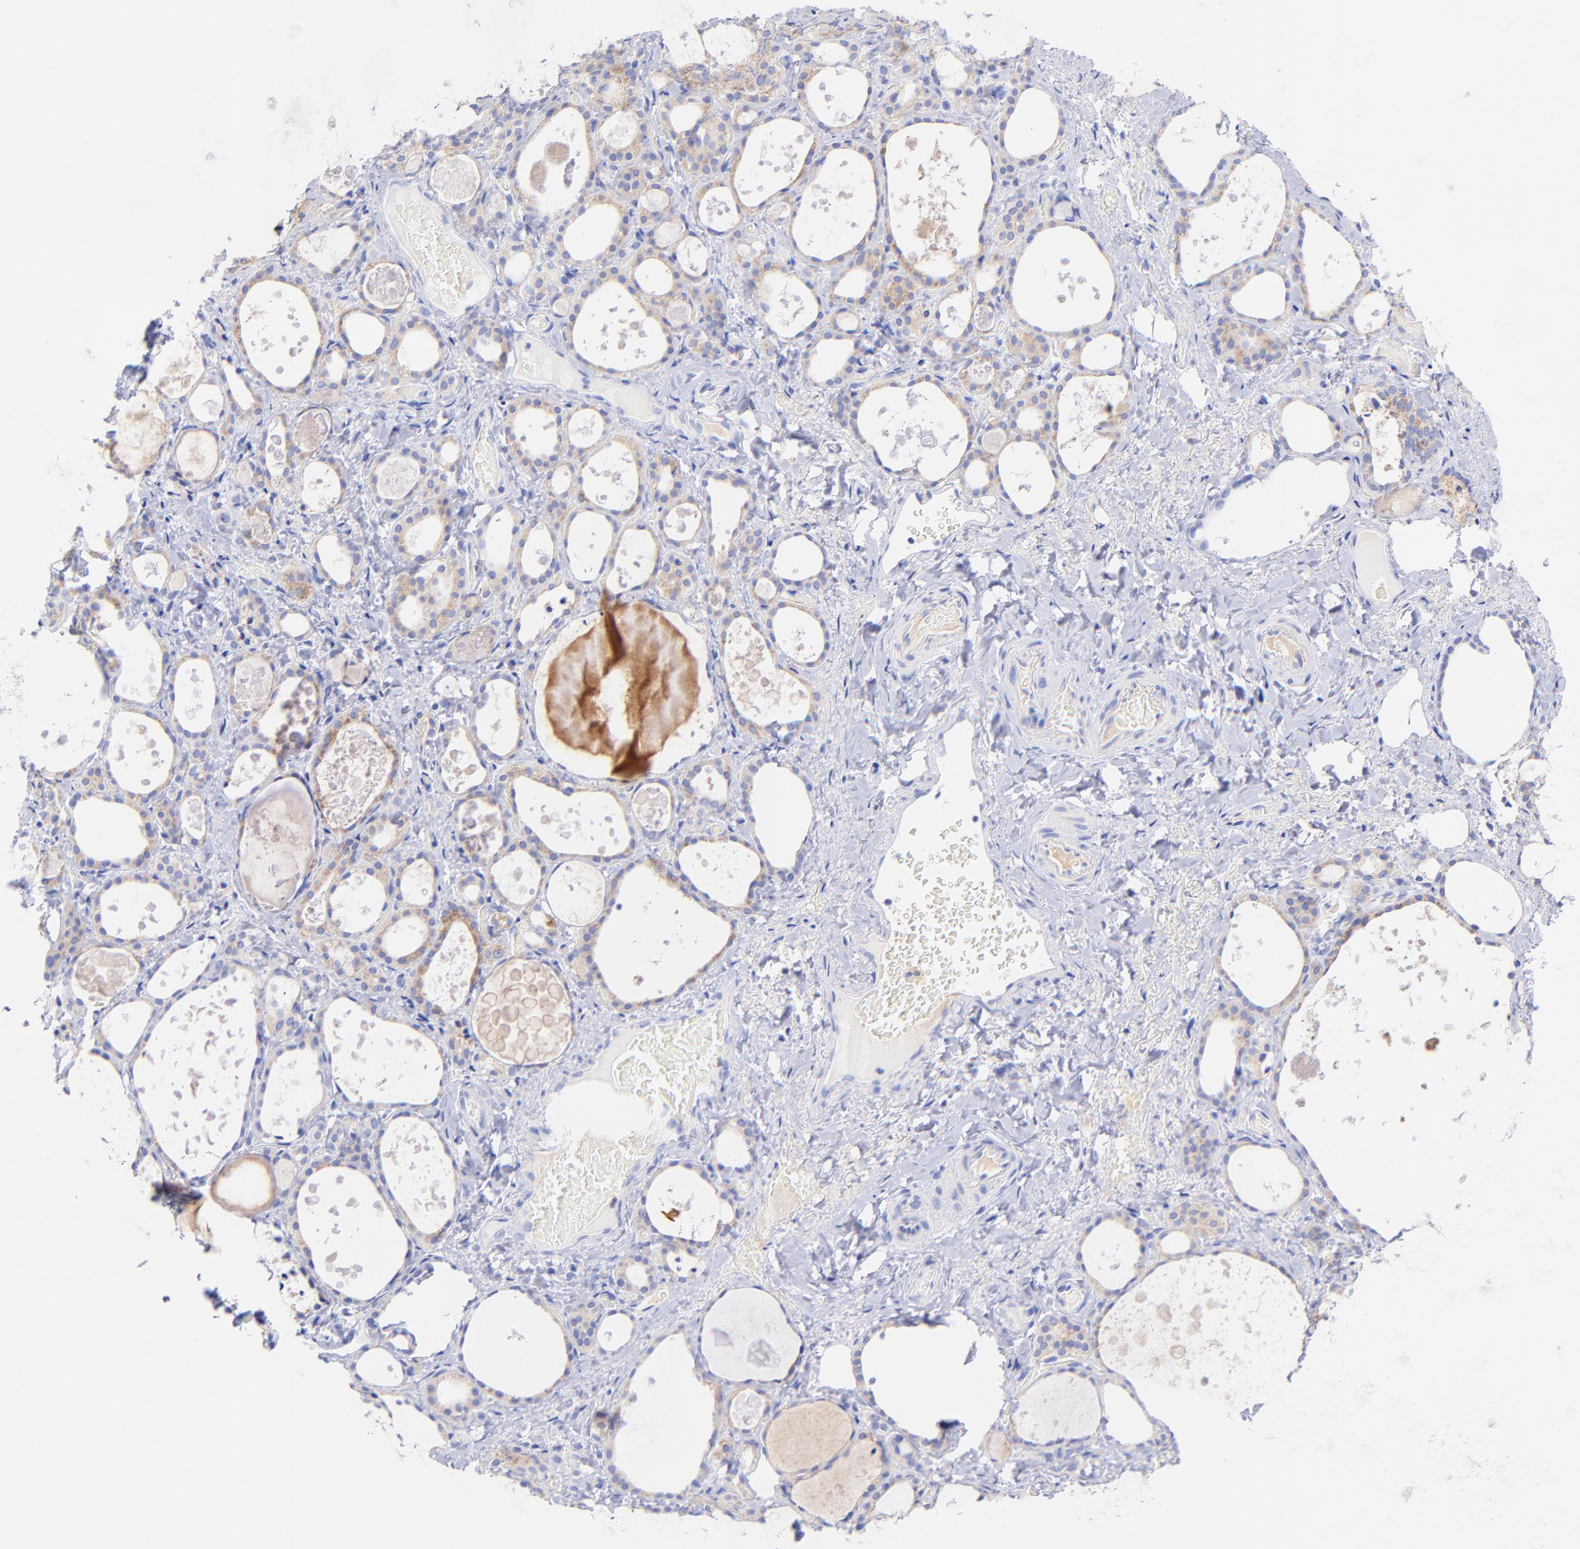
{"staining": {"intensity": "weak", "quantity": "25%-75%", "location": "cytoplasmic/membranous"}, "tissue": "thyroid gland", "cell_type": "Glandular cells", "image_type": "normal", "snomed": [{"axis": "morphology", "description": "Normal tissue, NOS"}, {"axis": "topography", "description": "Thyroid gland"}], "caption": "Thyroid gland stained with DAB immunohistochemistry (IHC) demonstrates low levels of weak cytoplasmic/membranous expression in approximately 25%-75% of glandular cells. Using DAB (brown) and hematoxylin (blue) stains, captured at high magnification using brightfield microscopy.", "gene": "GPHN", "patient": {"sex": "female", "age": 75}}